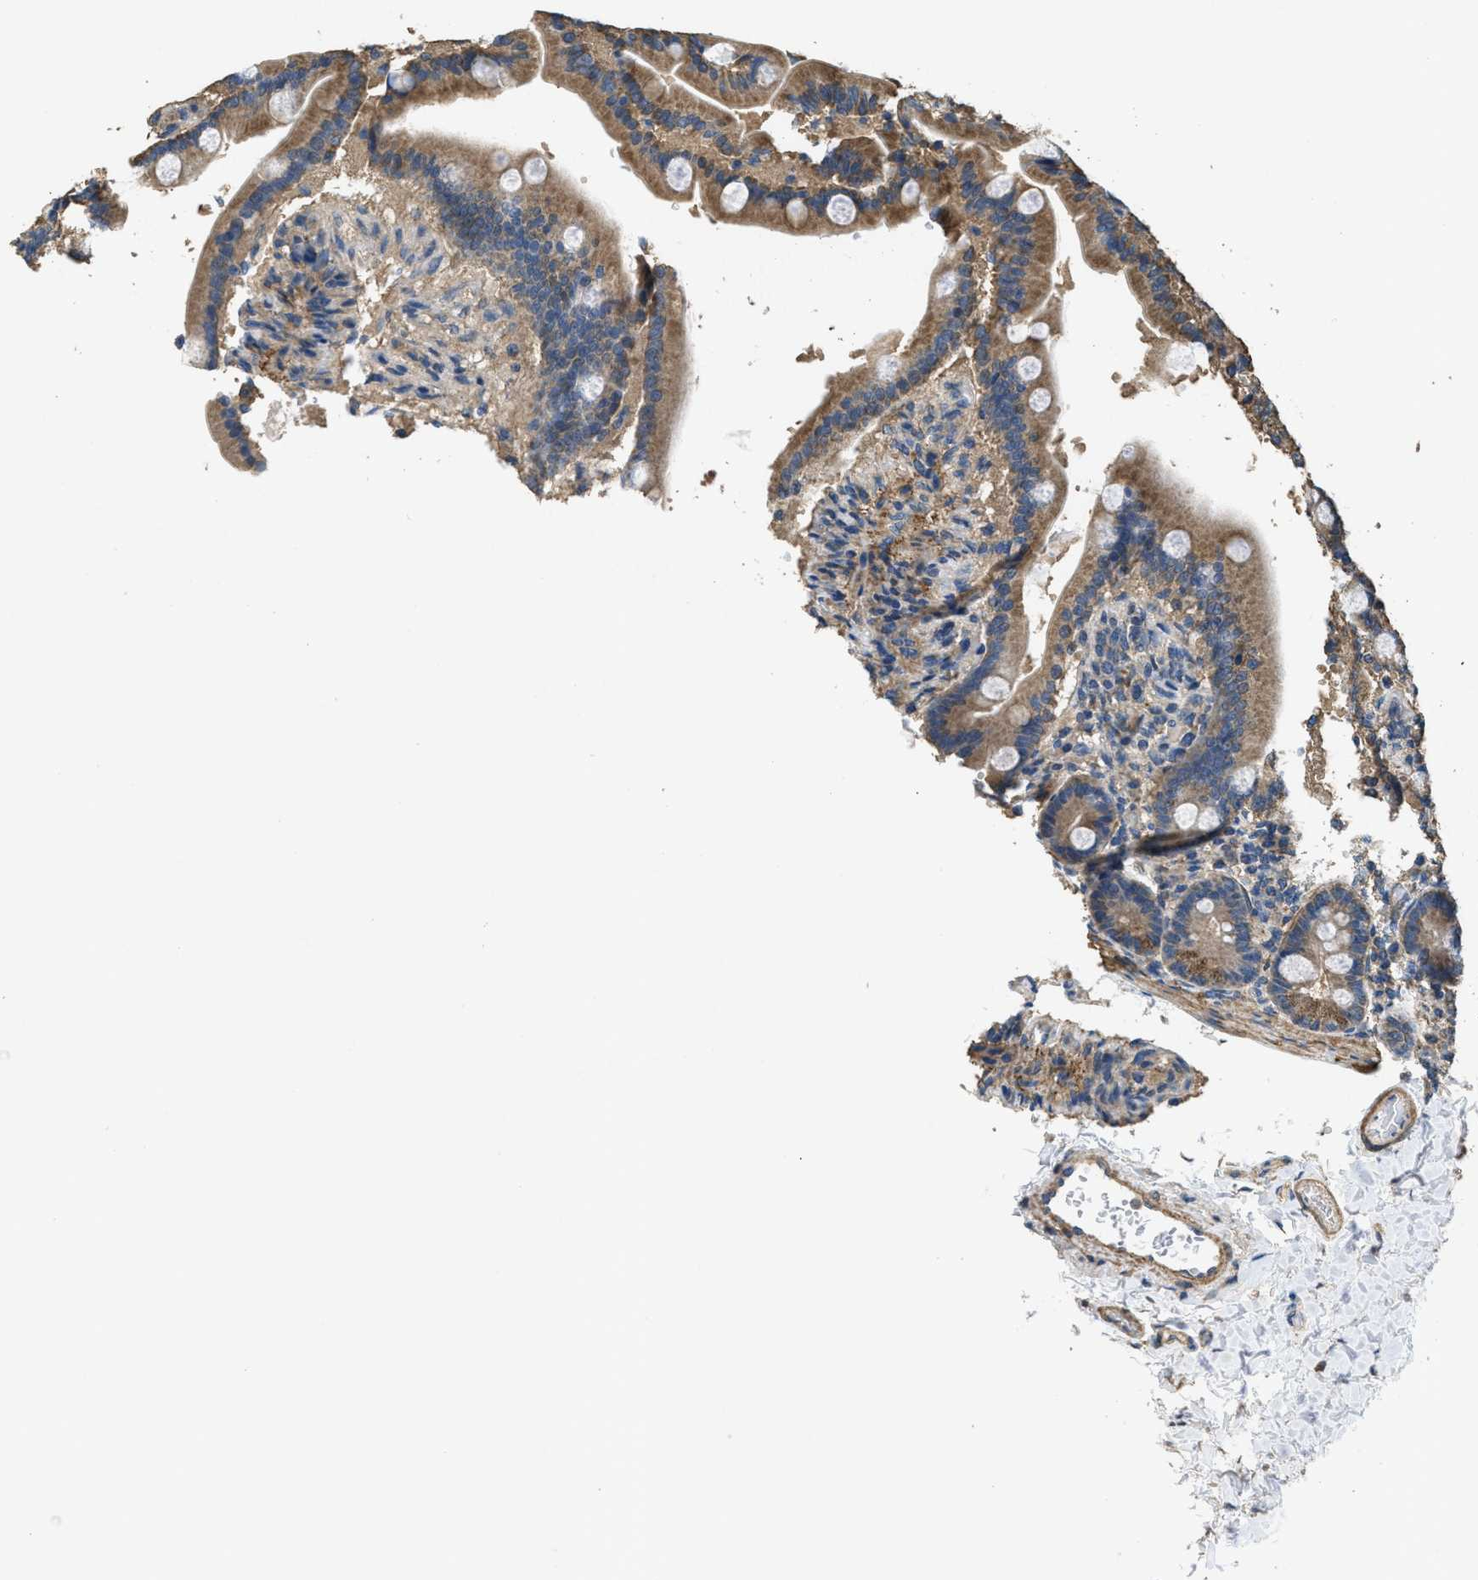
{"staining": {"intensity": "moderate", "quantity": ">75%", "location": "cytoplasmic/membranous"}, "tissue": "duodenum", "cell_type": "Glandular cells", "image_type": "normal", "snomed": [{"axis": "morphology", "description": "Normal tissue, NOS"}, {"axis": "topography", "description": "Duodenum"}], "caption": "Immunohistochemistry photomicrograph of unremarkable human duodenum stained for a protein (brown), which reveals medium levels of moderate cytoplasmic/membranous staining in about >75% of glandular cells.", "gene": "THBS2", "patient": {"sex": "male", "age": 54}}